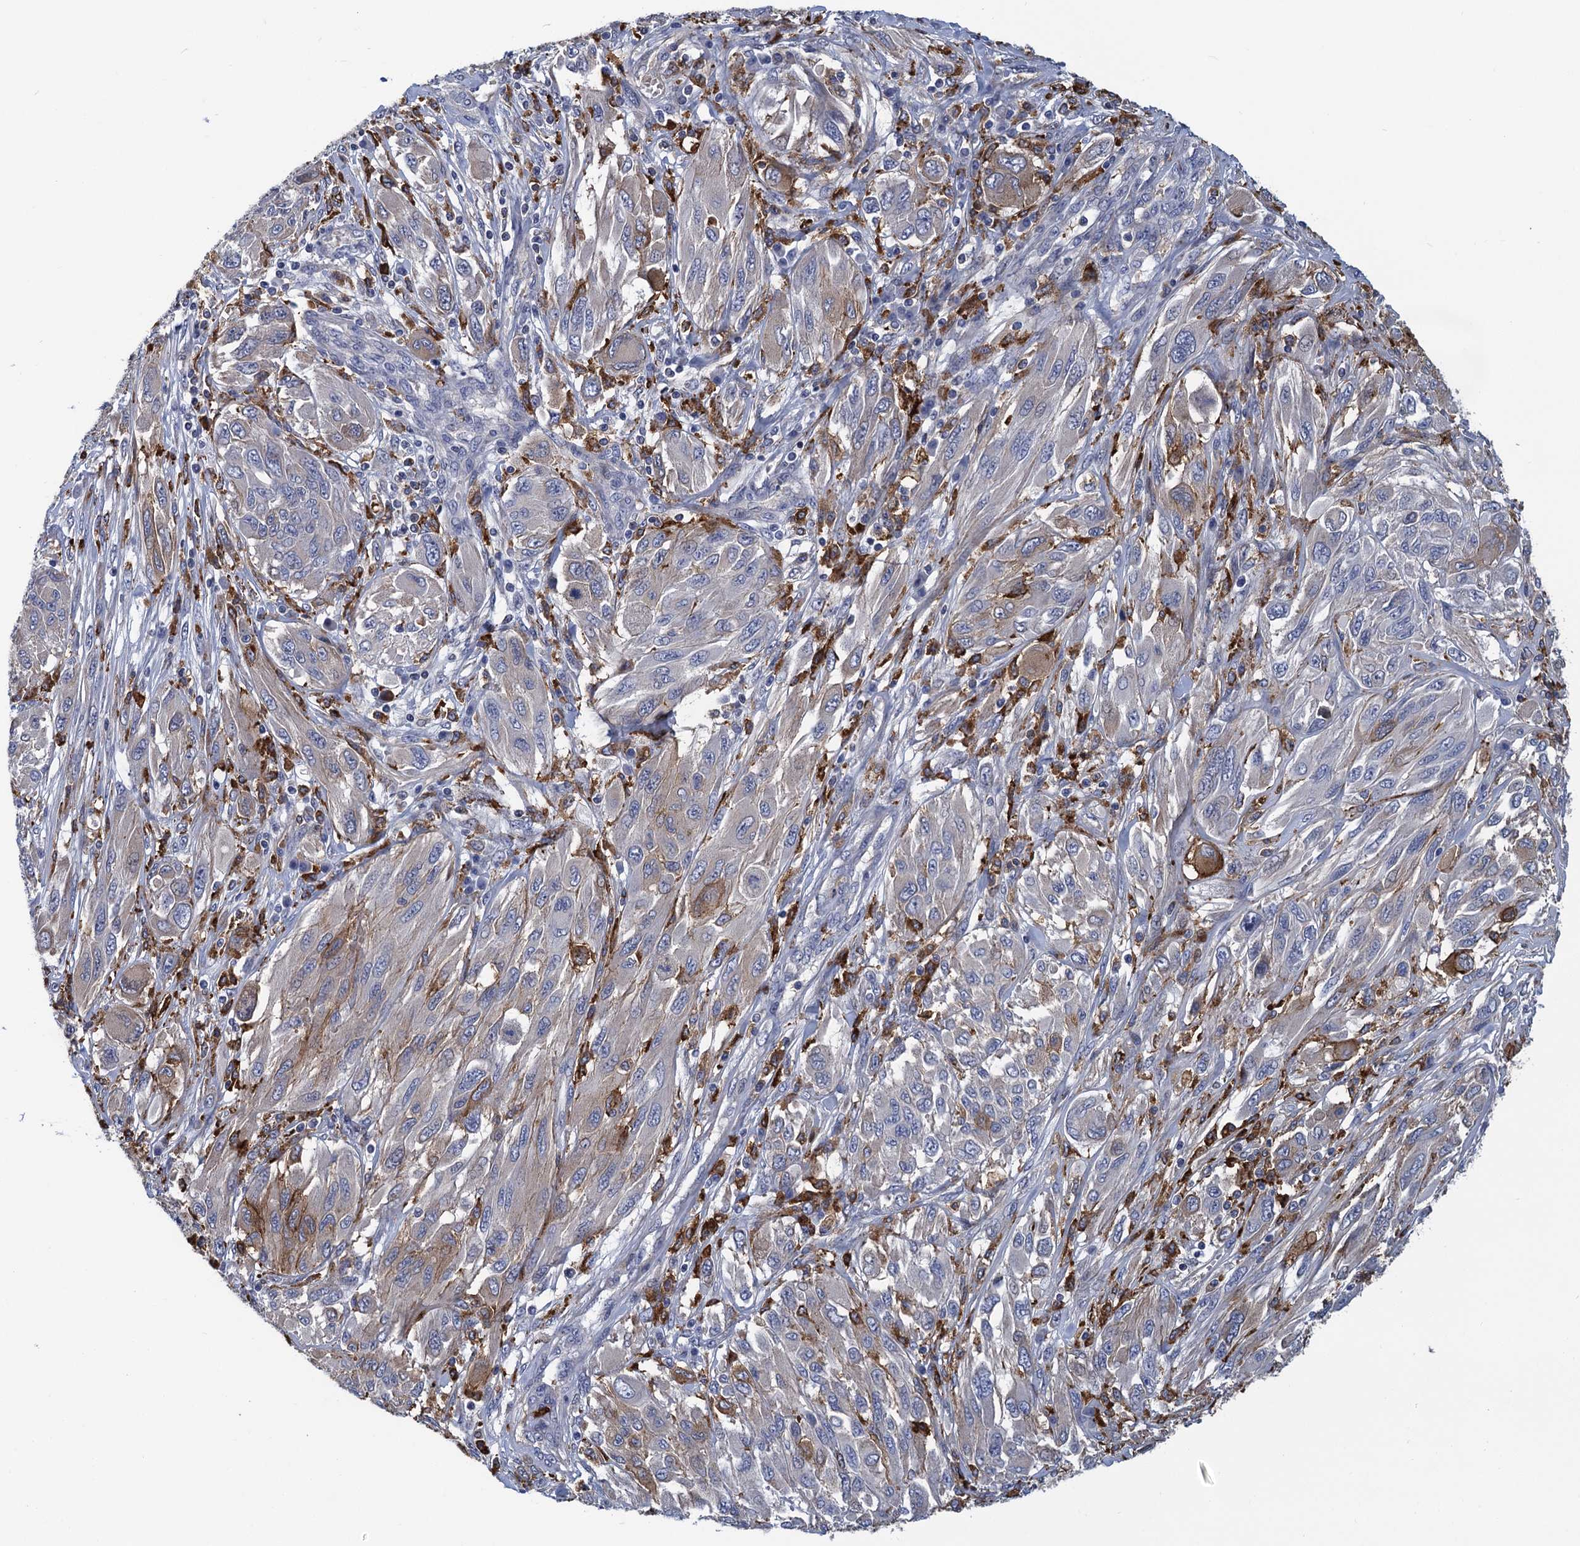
{"staining": {"intensity": "moderate", "quantity": "<25%", "location": "cytoplasmic/membranous"}, "tissue": "melanoma", "cell_type": "Tumor cells", "image_type": "cancer", "snomed": [{"axis": "morphology", "description": "Malignant melanoma, NOS"}, {"axis": "topography", "description": "Skin"}], "caption": "Protein analysis of melanoma tissue displays moderate cytoplasmic/membranous staining in about <25% of tumor cells.", "gene": "DNHD1", "patient": {"sex": "female", "age": 91}}